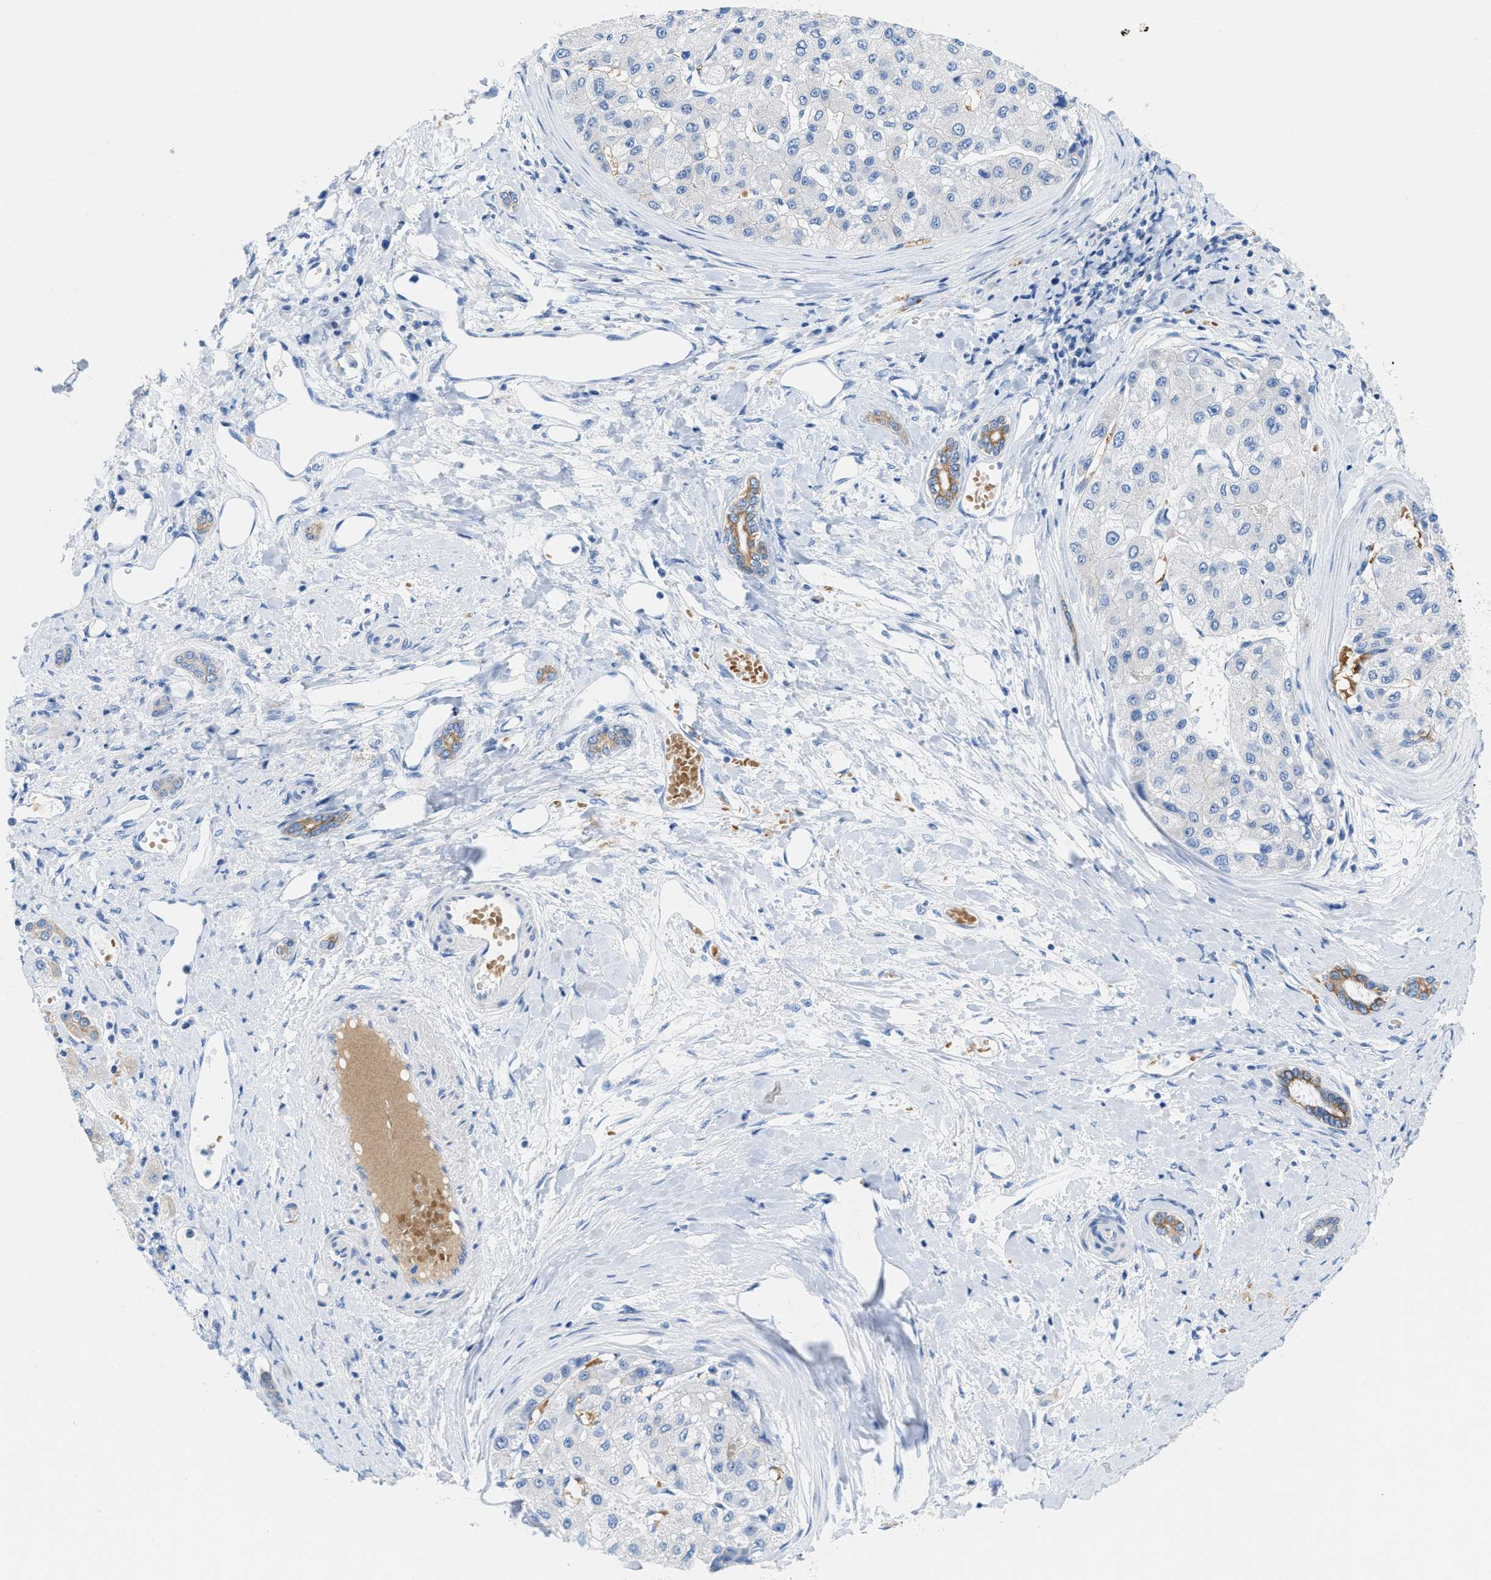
{"staining": {"intensity": "negative", "quantity": "none", "location": "none"}, "tissue": "liver cancer", "cell_type": "Tumor cells", "image_type": "cancer", "snomed": [{"axis": "morphology", "description": "Carcinoma, Hepatocellular, NOS"}, {"axis": "topography", "description": "Liver"}], "caption": "High power microscopy histopathology image of an immunohistochemistry photomicrograph of liver hepatocellular carcinoma, revealing no significant expression in tumor cells.", "gene": "BPGM", "patient": {"sex": "male", "age": 80}}